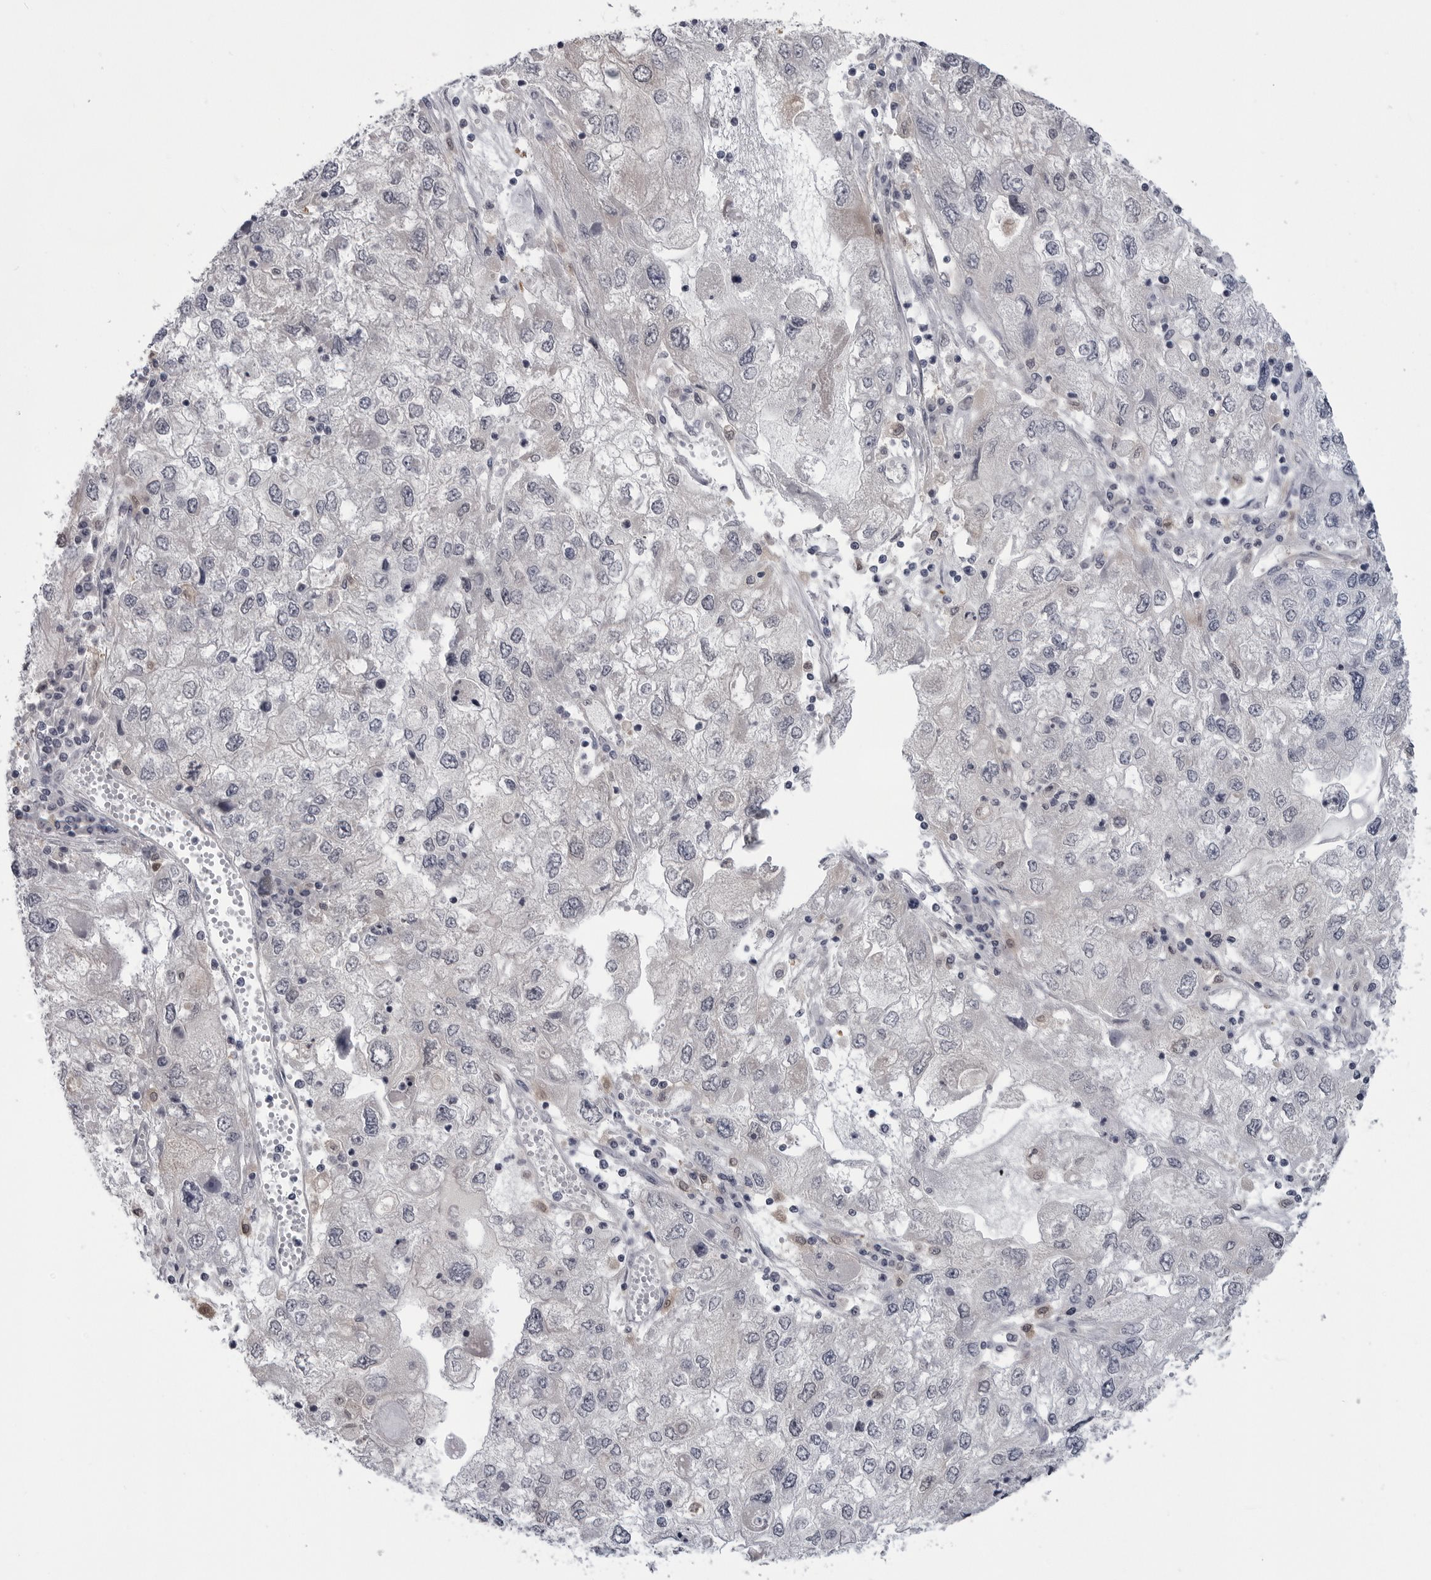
{"staining": {"intensity": "negative", "quantity": "none", "location": "none"}, "tissue": "endometrial cancer", "cell_type": "Tumor cells", "image_type": "cancer", "snomed": [{"axis": "morphology", "description": "Adenocarcinoma, NOS"}, {"axis": "topography", "description": "Endometrium"}], "caption": "A photomicrograph of human endometrial adenocarcinoma is negative for staining in tumor cells. (Stains: DAB immunohistochemistry with hematoxylin counter stain, Microscopy: brightfield microscopy at high magnification).", "gene": "PNPO", "patient": {"sex": "female", "age": 49}}